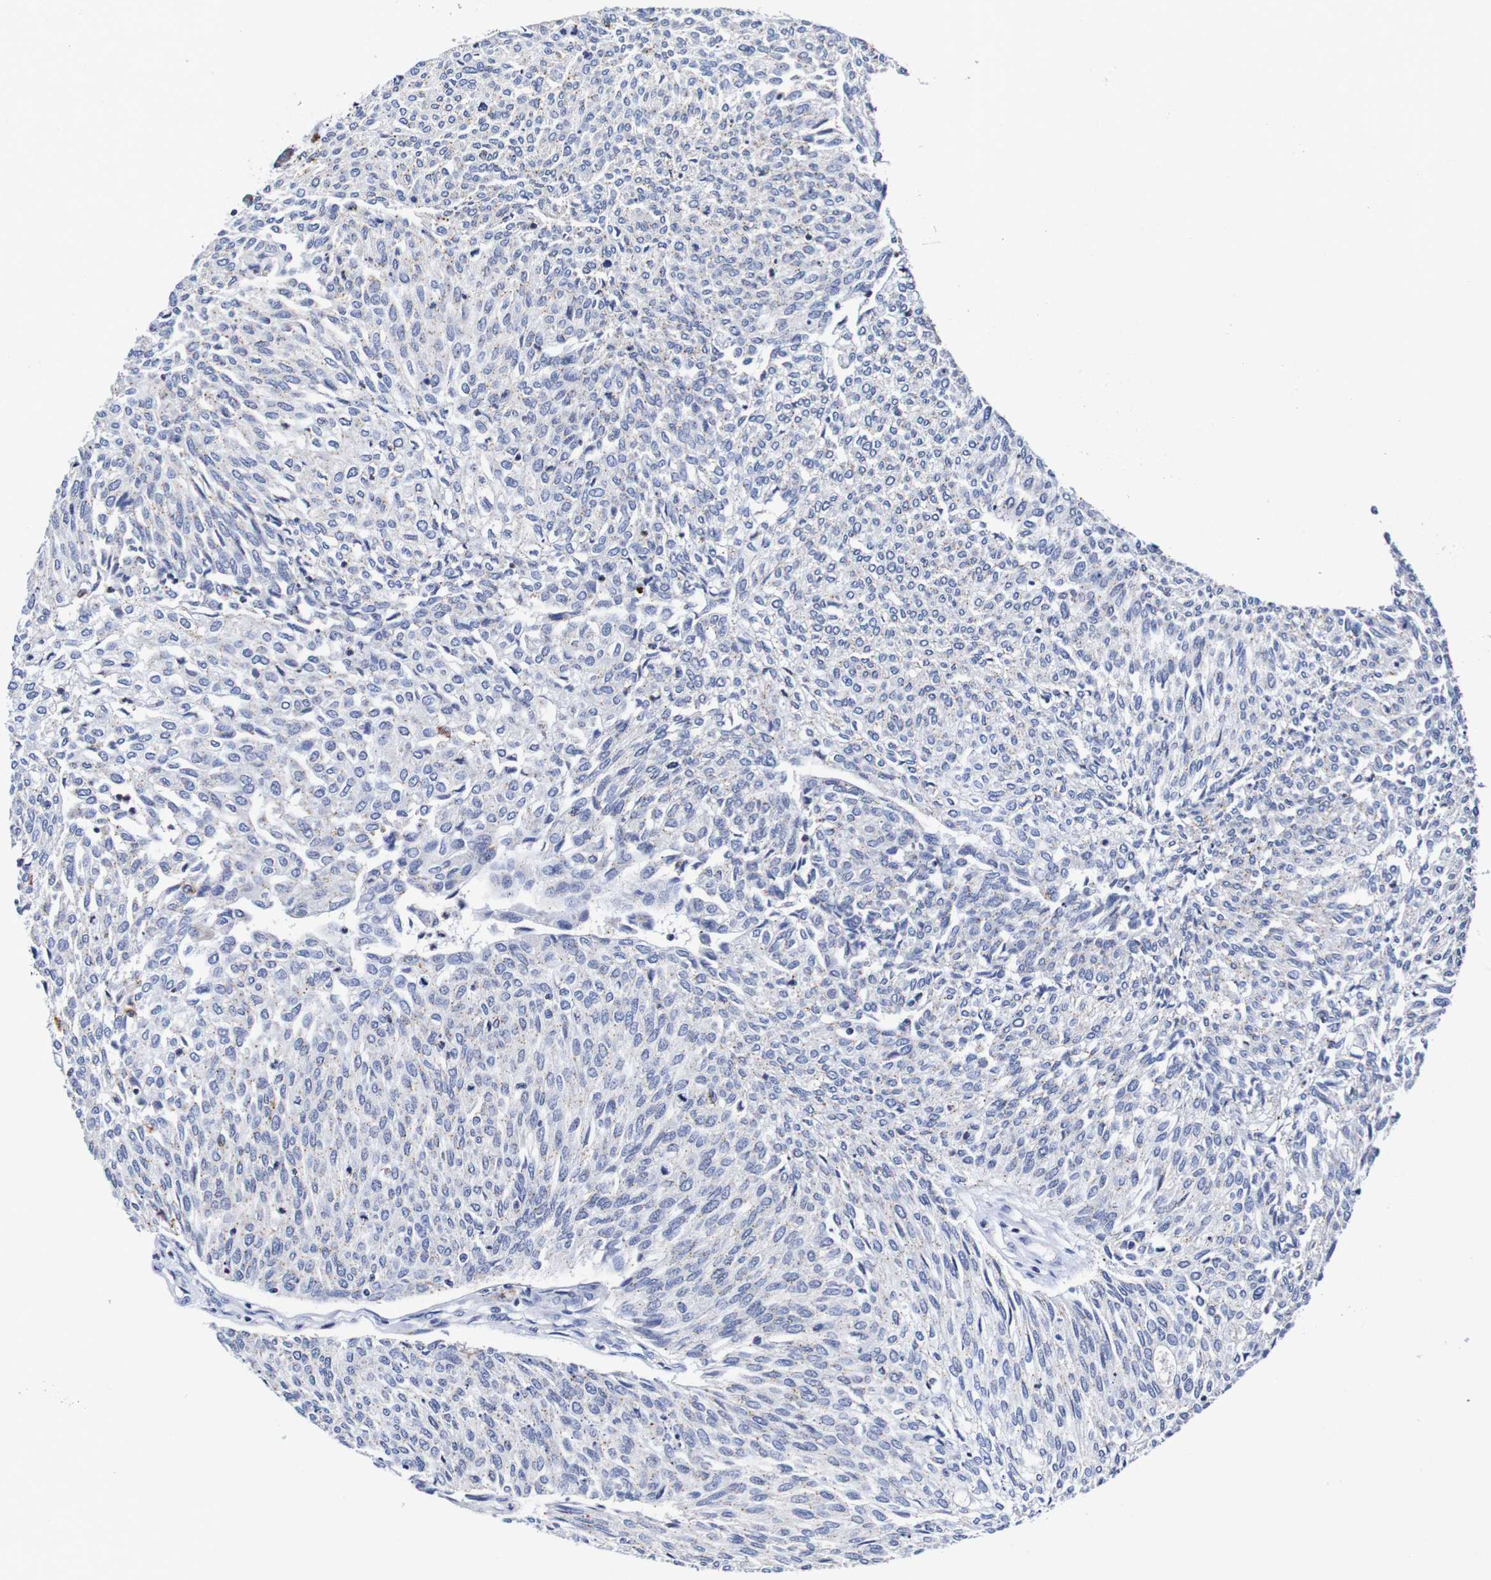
{"staining": {"intensity": "negative", "quantity": "none", "location": "none"}, "tissue": "urothelial cancer", "cell_type": "Tumor cells", "image_type": "cancer", "snomed": [{"axis": "morphology", "description": "Urothelial carcinoma, Low grade"}, {"axis": "topography", "description": "Urinary bladder"}], "caption": "An immunohistochemistry (IHC) histopathology image of urothelial carcinoma (low-grade) is shown. There is no staining in tumor cells of urothelial carcinoma (low-grade).", "gene": "SEZ6", "patient": {"sex": "female", "age": 79}}